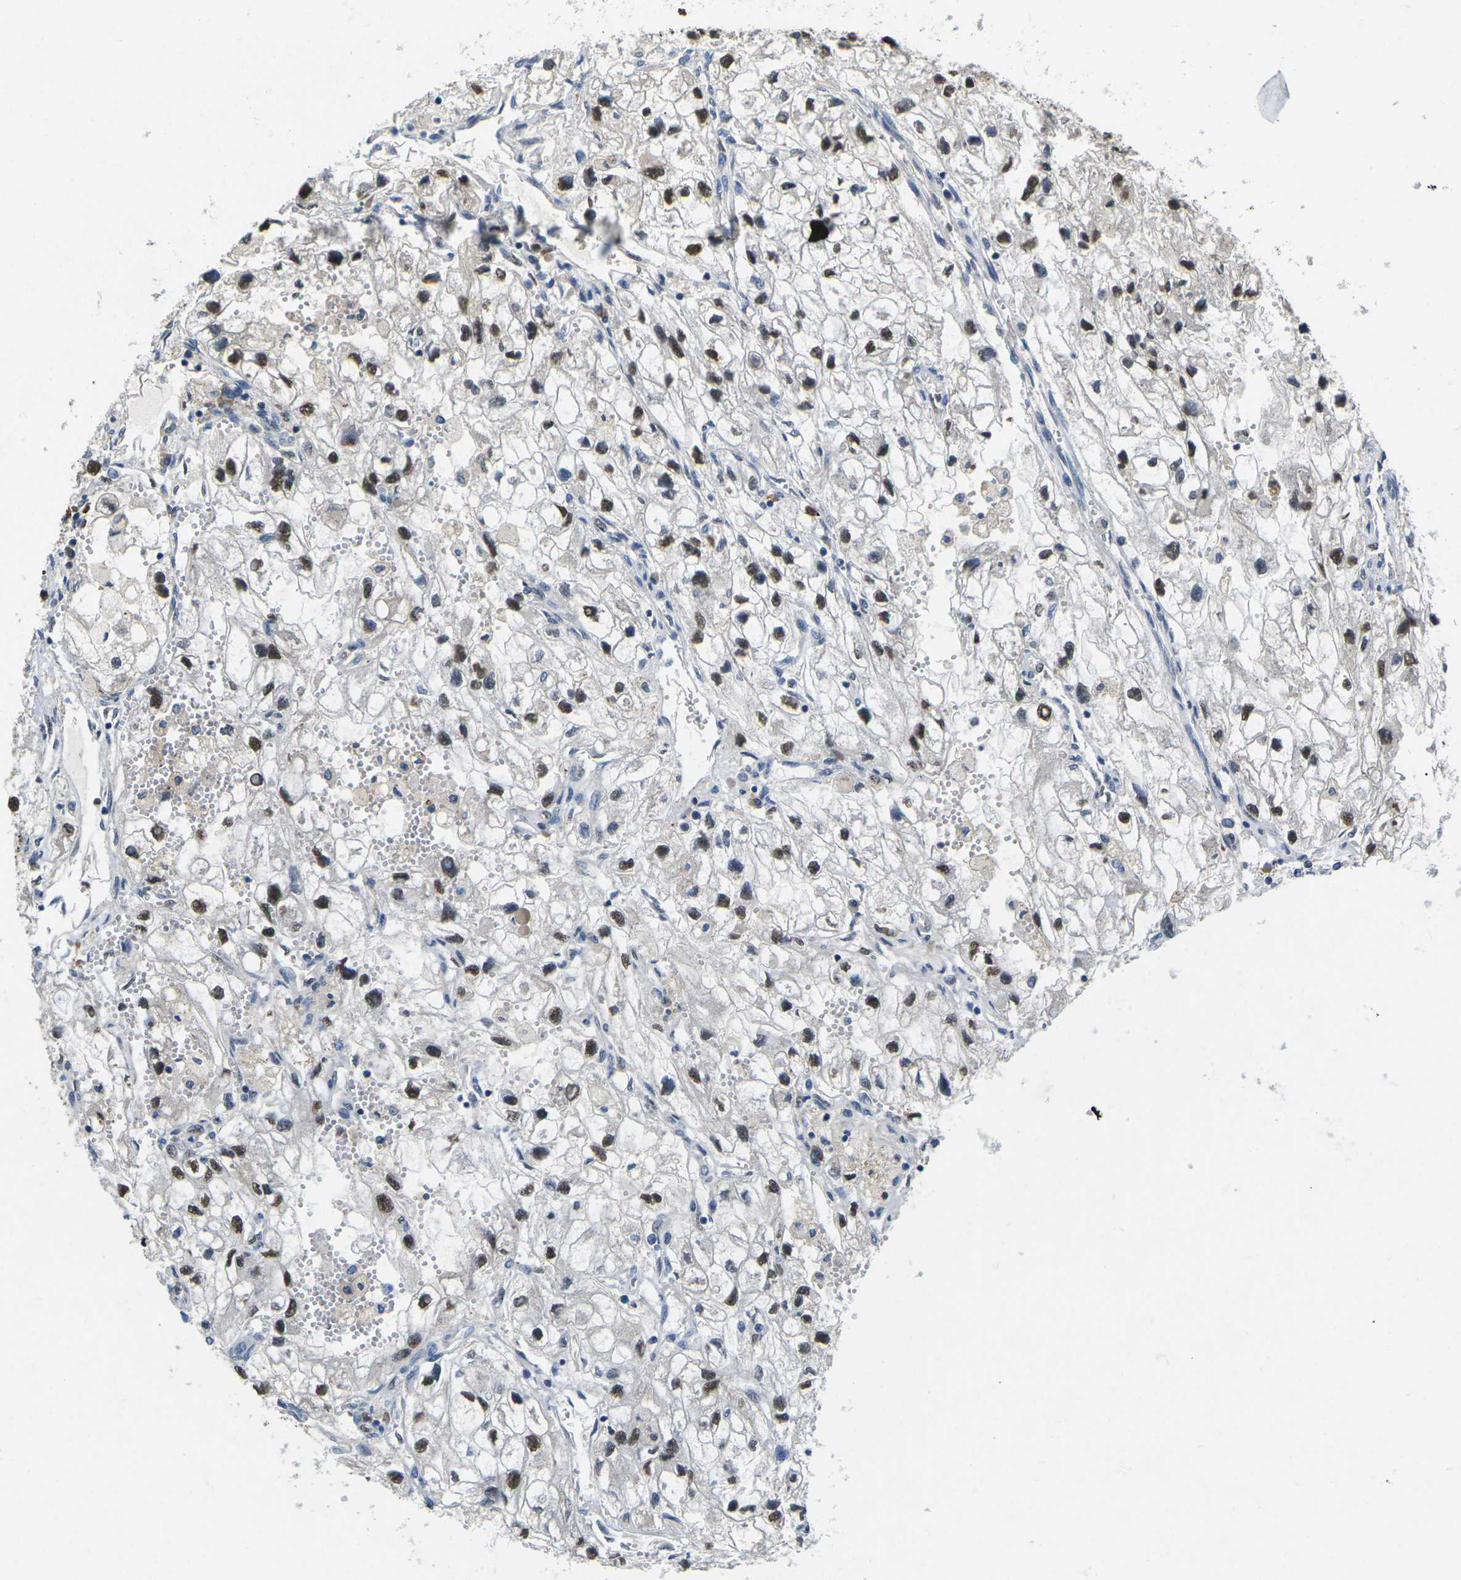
{"staining": {"intensity": "moderate", "quantity": ">75%", "location": "nuclear"}, "tissue": "renal cancer", "cell_type": "Tumor cells", "image_type": "cancer", "snomed": [{"axis": "morphology", "description": "Adenocarcinoma, NOS"}, {"axis": "topography", "description": "Kidney"}], "caption": "Renal cancer stained with immunohistochemistry (IHC) exhibits moderate nuclear positivity in about >75% of tumor cells.", "gene": "ERBB4", "patient": {"sex": "female", "age": 70}}